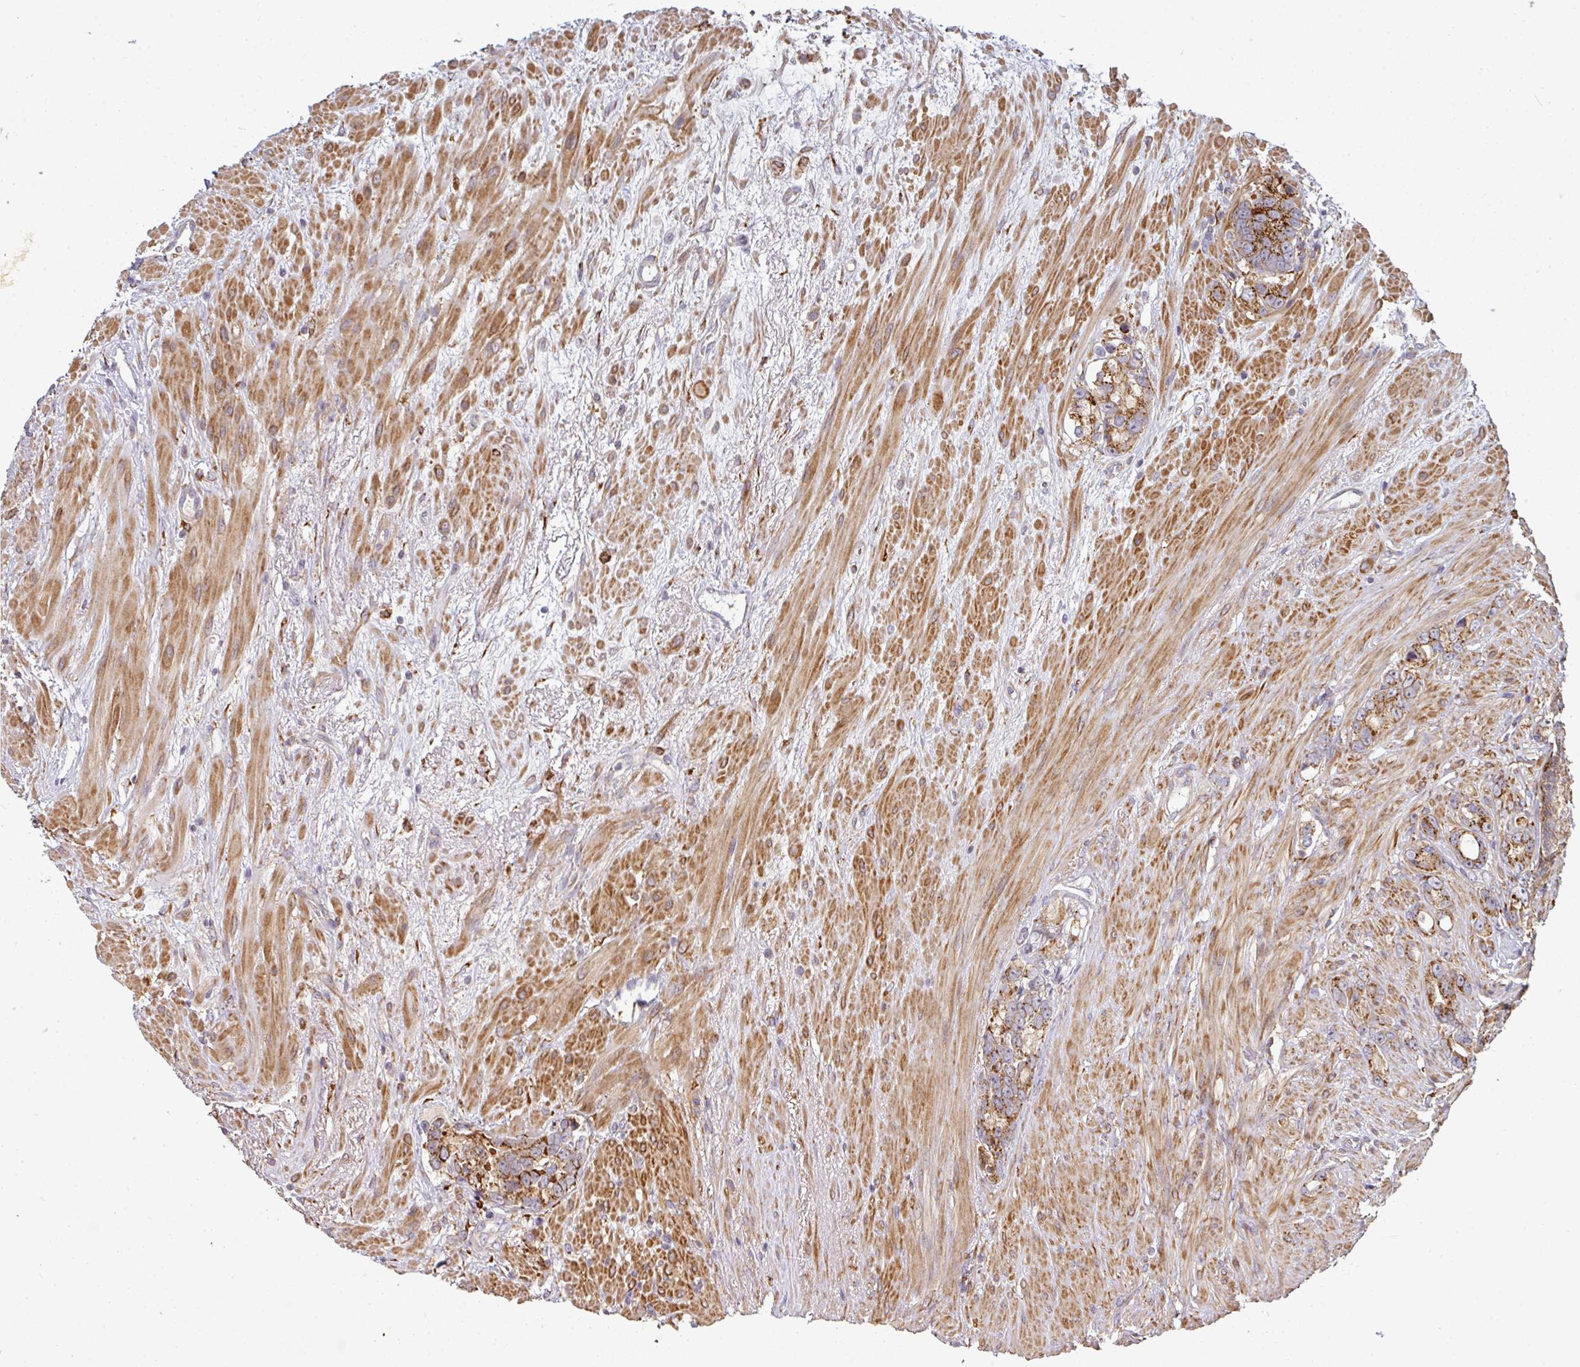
{"staining": {"intensity": "strong", "quantity": ">75%", "location": "cytoplasmic/membranous"}, "tissue": "prostate cancer", "cell_type": "Tumor cells", "image_type": "cancer", "snomed": [{"axis": "morphology", "description": "Adenocarcinoma, High grade"}, {"axis": "topography", "description": "Prostate"}], "caption": "High-grade adenocarcinoma (prostate) stained for a protein (brown) demonstrates strong cytoplasmic/membranous positive staining in approximately >75% of tumor cells.", "gene": "ZNF268", "patient": {"sex": "male", "age": 74}}